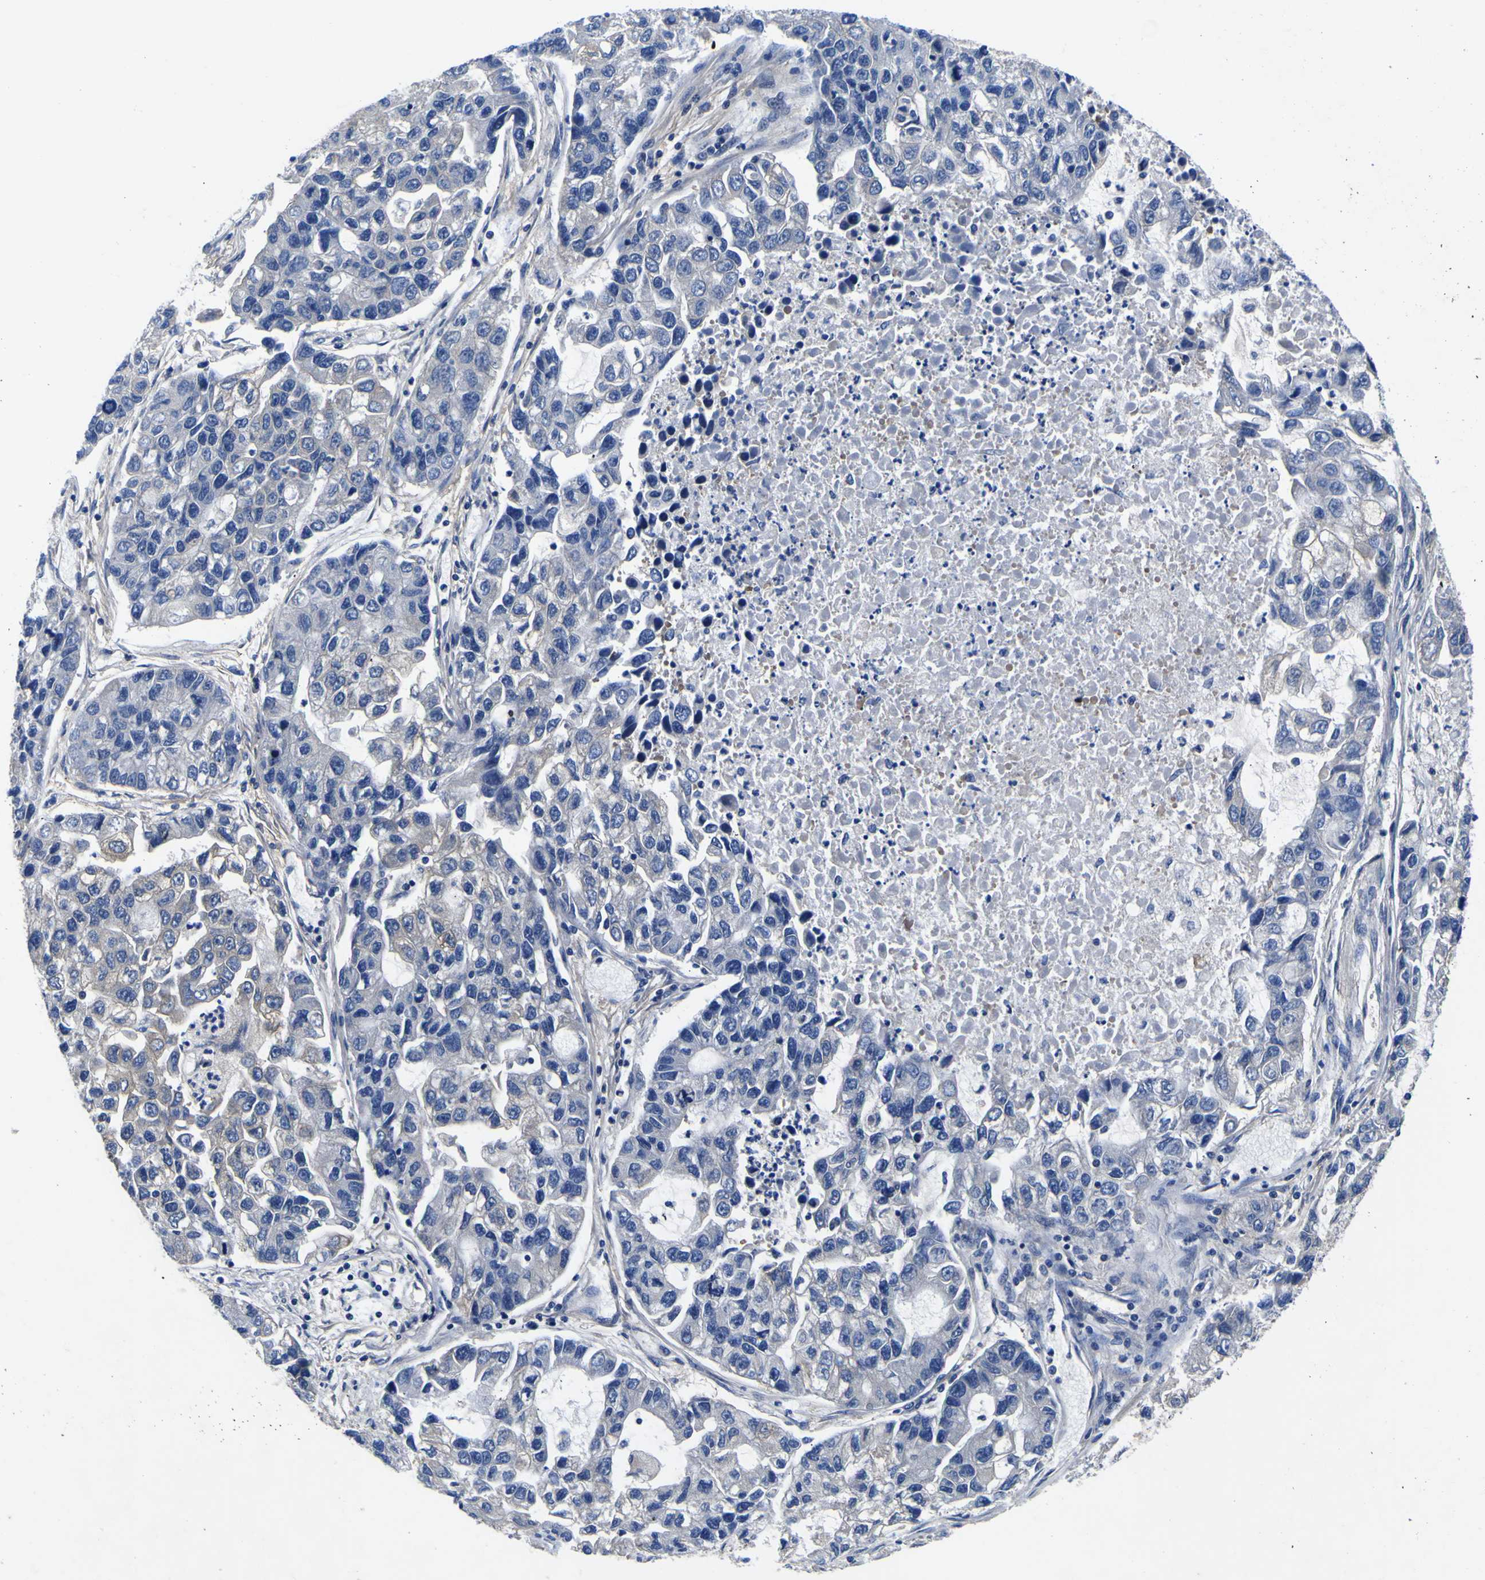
{"staining": {"intensity": "negative", "quantity": "none", "location": "none"}, "tissue": "lung cancer", "cell_type": "Tumor cells", "image_type": "cancer", "snomed": [{"axis": "morphology", "description": "Adenocarcinoma, NOS"}, {"axis": "topography", "description": "Lung"}], "caption": "Image shows no protein staining in tumor cells of lung adenocarcinoma tissue.", "gene": "VASN", "patient": {"sex": "female", "age": 51}}